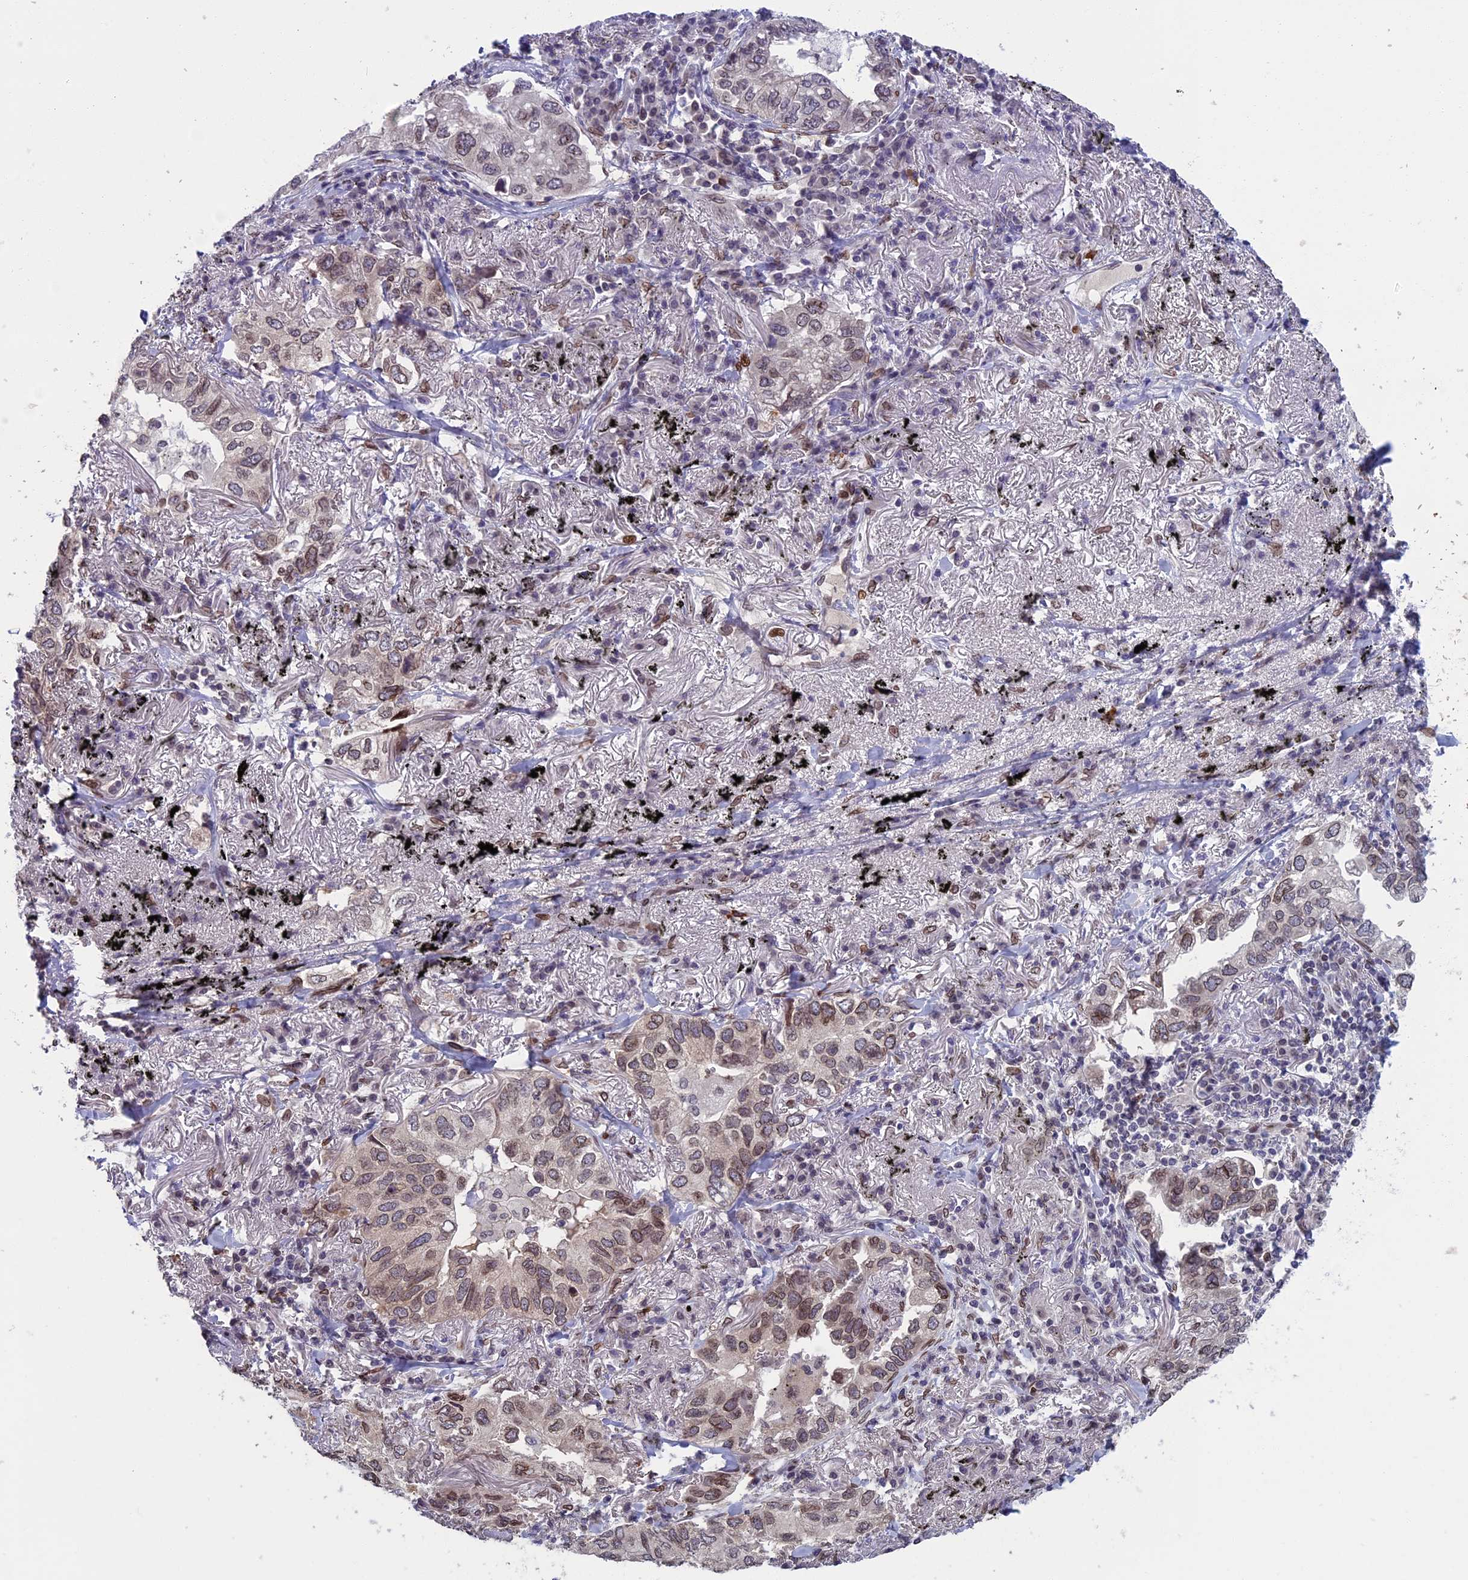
{"staining": {"intensity": "weak", "quantity": "25%-75%", "location": "cytoplasmic/membranous,nuclear"}, "tissue": "lung cancer", "cell_type": "Tumor cells", "image_type": "cancer", "snomed": [{"axis": "morphology", "description": "Adenocarcinoma, NOS"}, {"axis": "topography", "description": "Lung"}], "caption": "Immunohistochemistry of lung cancer (adenocarcinoma) shows low levels of weak cytoplasmic/membranous and nuclear expression in approximately 25%-75% of tumor cells. The staining is performed using DAB brown chromogen to label protein expression. The nuclei are counter-stained blue using hematoxylin.", "gene": "GPSM1", "patient": {"sex": "male", "age": 65}}